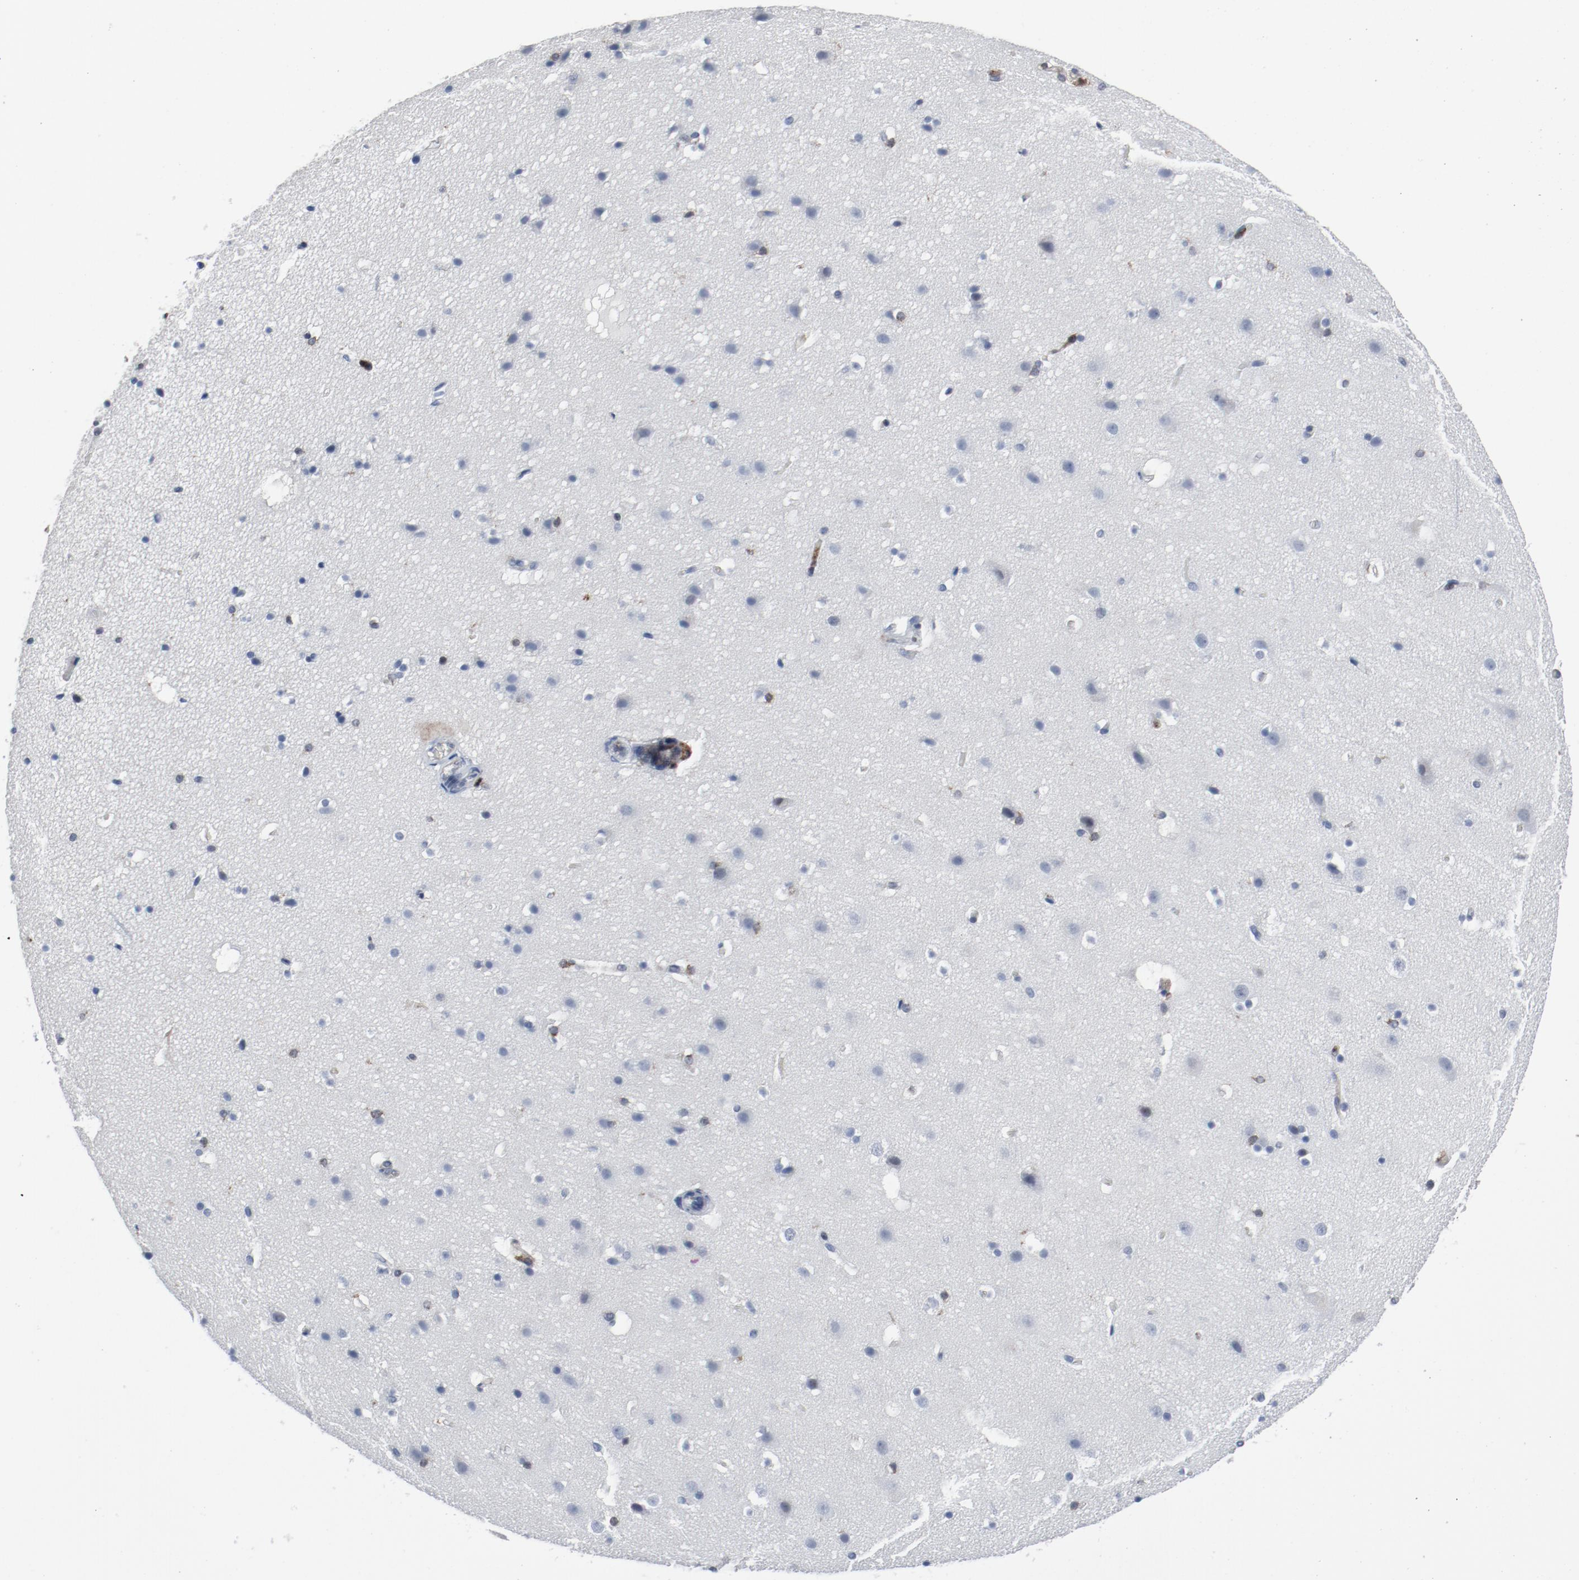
{"staining": {"intensity": "negative", "quantity": "none", "location": "none"}, "tissue": "cerebral cortex", "cell_type": "Endothelial cells", "image_type": "normal", "snomed": [{"axis": "morphology", "description": "Normal tissue, NOS"}, {"axis": "topography", "description": "Cerebral cortex"}], "caption": "Endothelial cells are negative for protein expression in benign human cerebral cortex. (DAB (3,3'-diaminobenzidine) immunohistochemistry (IHC) visualized using brightfield microscopy, high magnification).", "gene": "LCP2", "patient": {"sex": "male", "age": 45}}